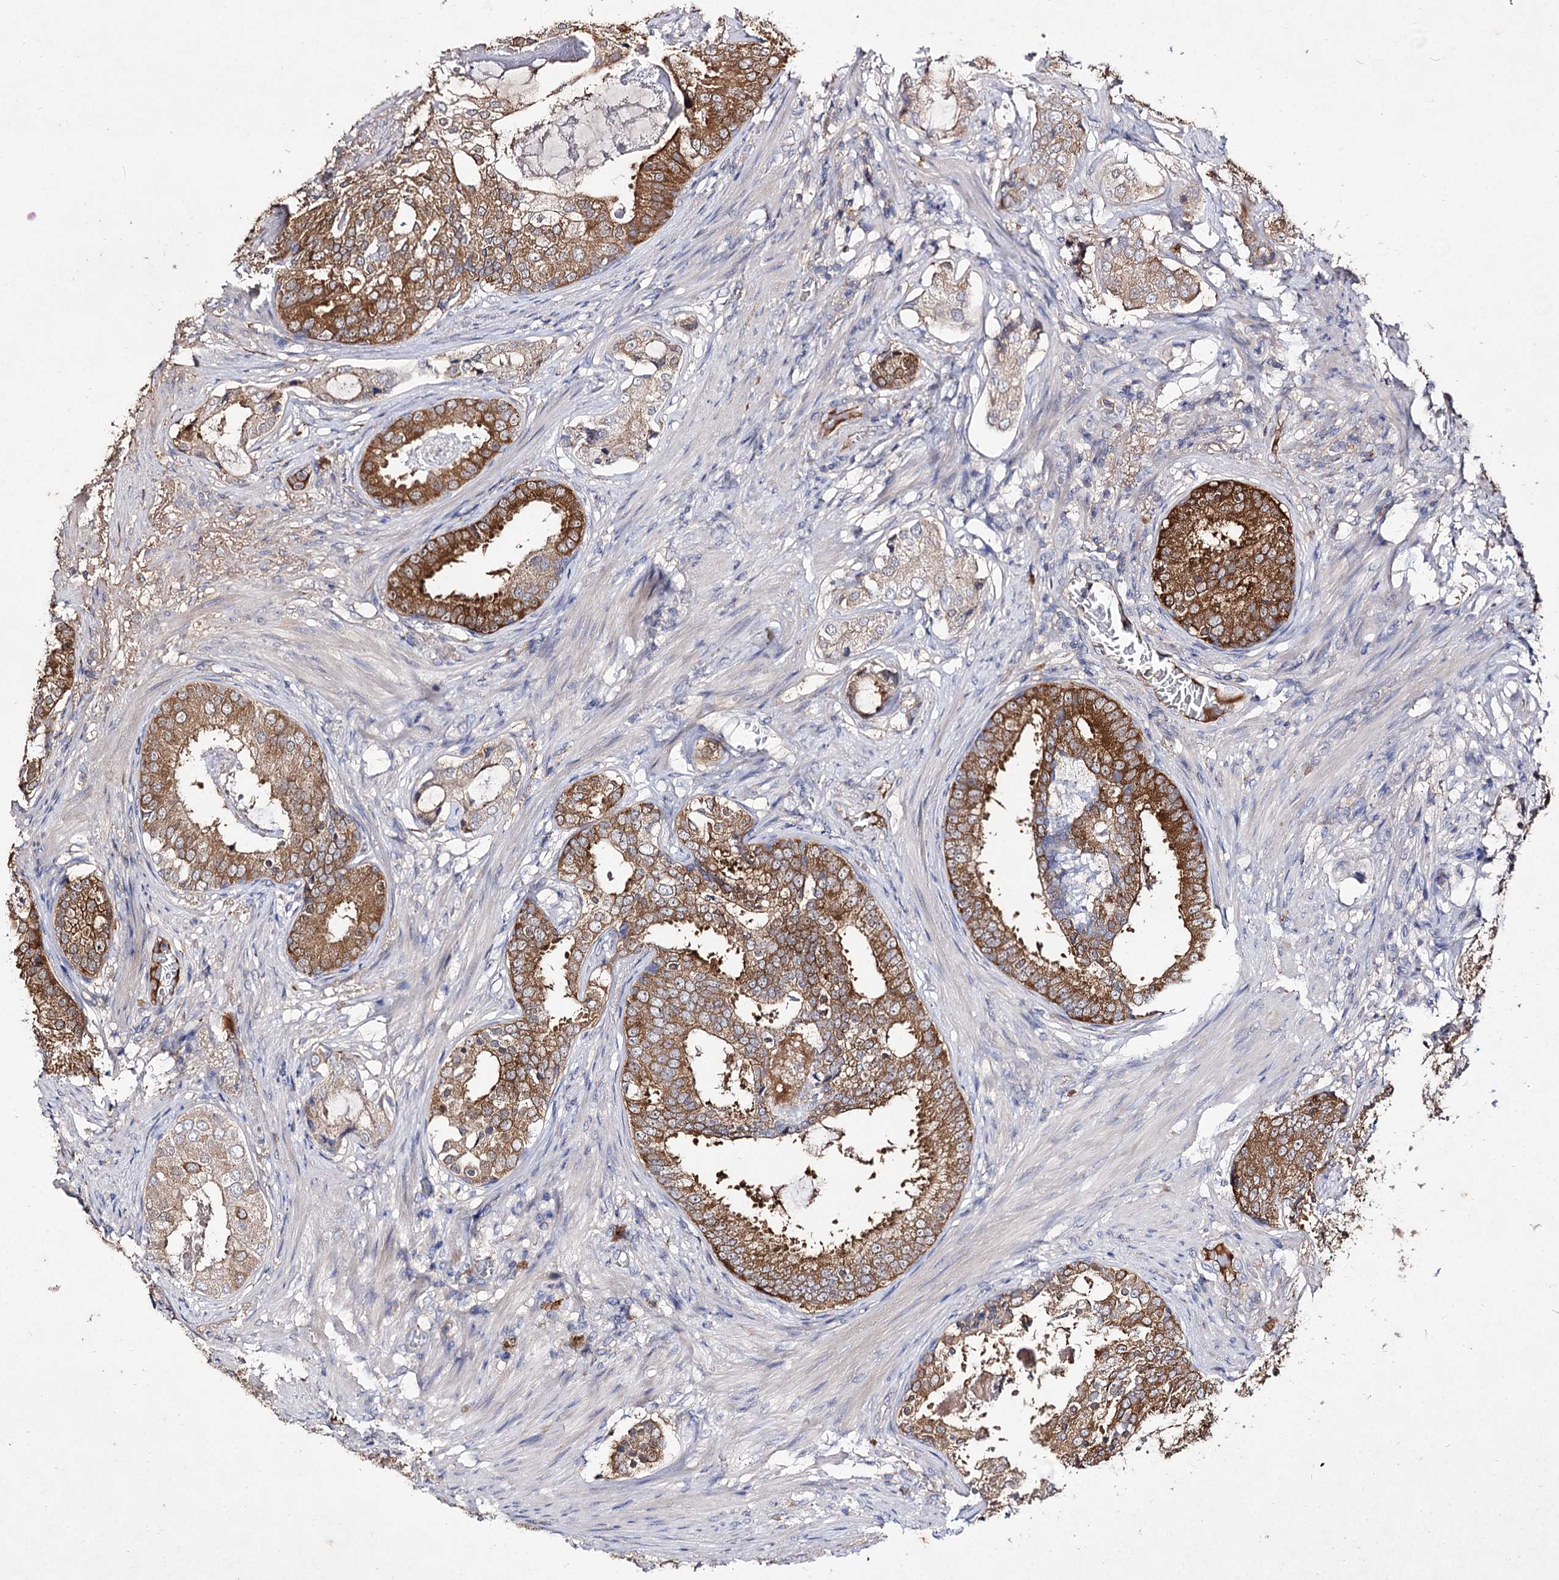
{"staining": {"intensity": "moderate", "quantity": ">75%", "location": "cytoplasmic/membranous"}, "tissue": "prostate cancer", "cell_type": "Tumor cells", "image_type": "cancer", "snomed": [{"axis": "morphology", "description": "Adenocarcinoma, Low grade"}, {"axis": "topography", "description": "Prostate"}], "caption": "DAB (3,3'-diaminobenzidine) immunohistochemical staining of prostate cancer (adenocarcinoma (low-grade)) reveals moderate cytoplasmic/membranous protein staining in about >75% of tumor cells.", "gene": "ARFIP2", "patient": {"sex": "male", "age": 71}}